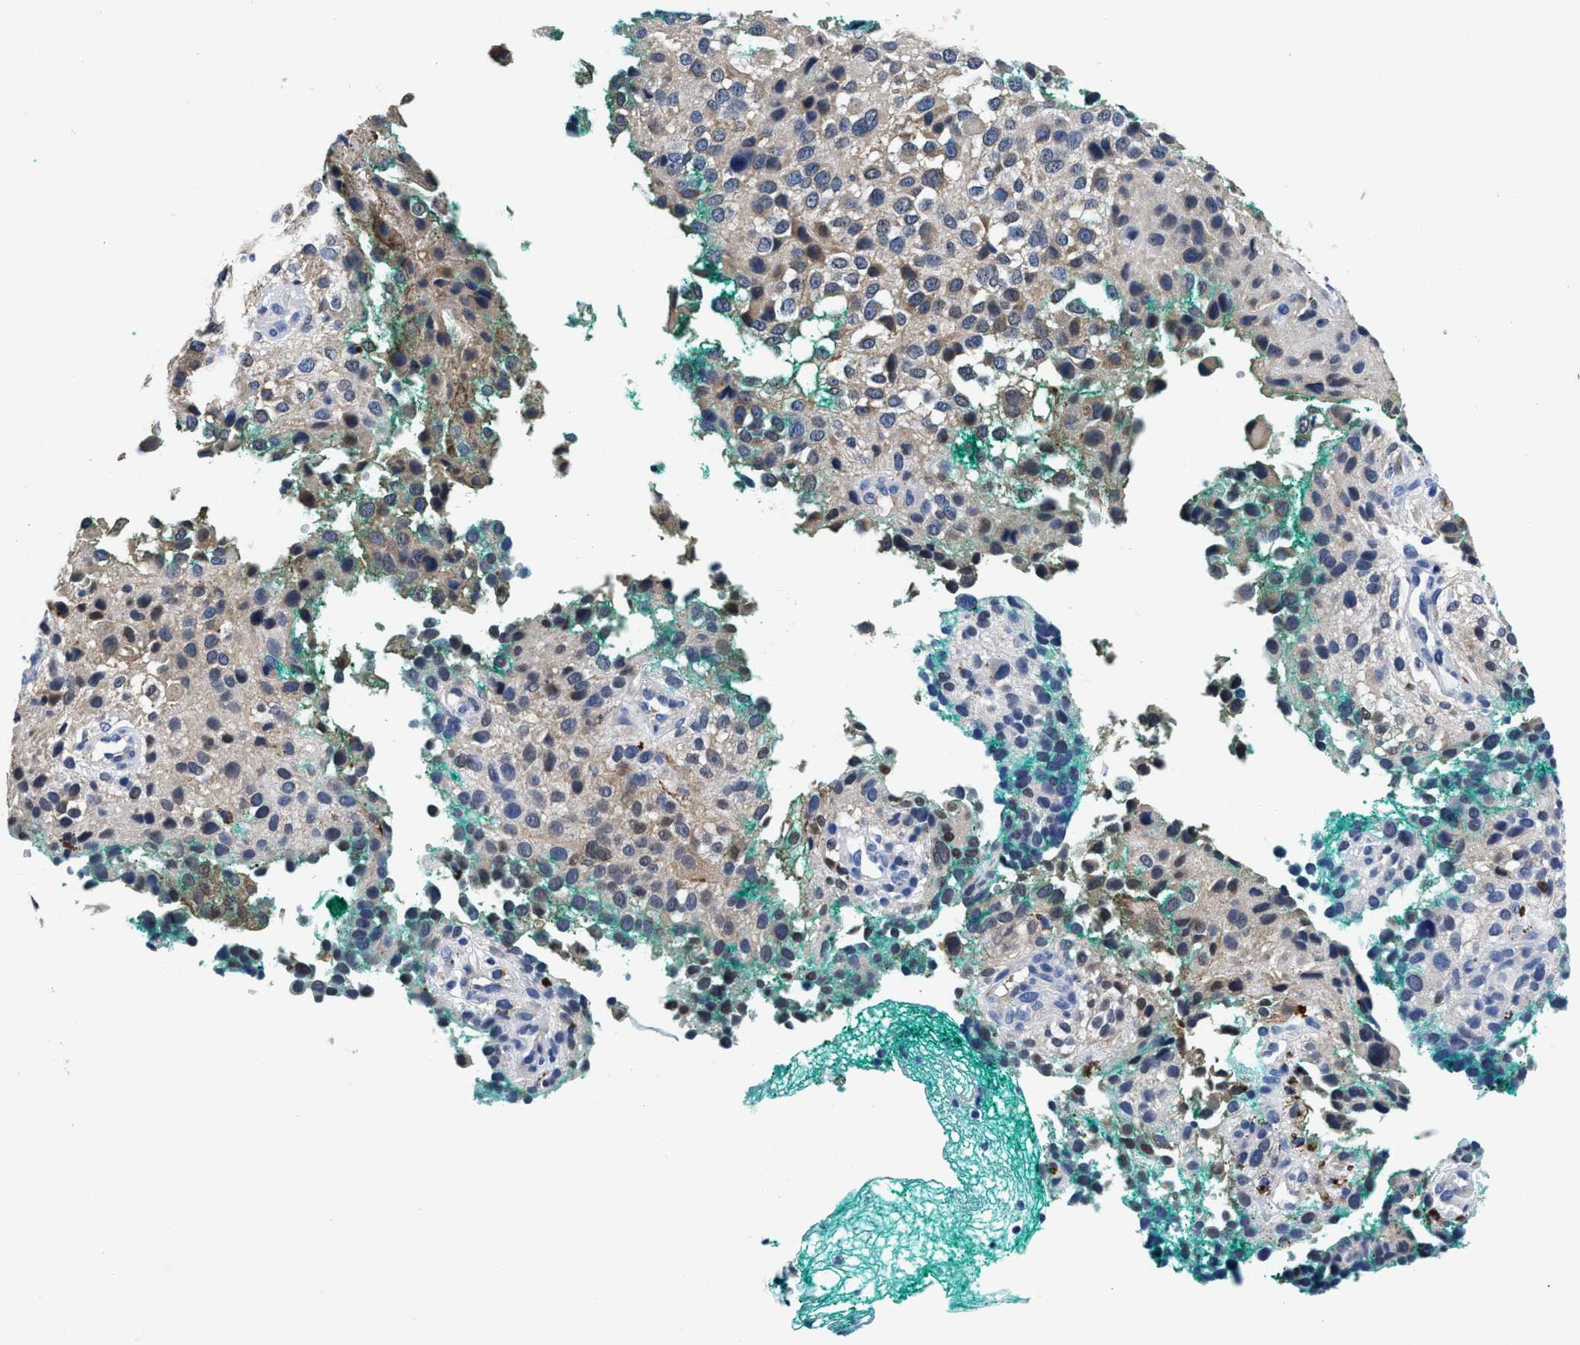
{"staining": {"intensity": "weak", "quantity": ">75%", "location": "cytoplasmic/membranous"}, "tissue": "melanoma", "cell_type": "Tumor cells", "image_type": "cancer", "snomed": [{"axis": "morphology", "description": "Necrosis, NOS"}, {"axis": "morphology", "description": "Malignant melanoma, NOS"}, {"axis": "topography", "description": "Skin"}], "caption": "The photomicrograph exhibits staining of melanoma, revealing weak cytoplasmic/membranous protein positivity (brown color) within tumor cells. (Brightfield microscopy of DAB IHC at high magnification).", "gene": "SLC35F1", "patient": {"sex": "female", "age": 87}}